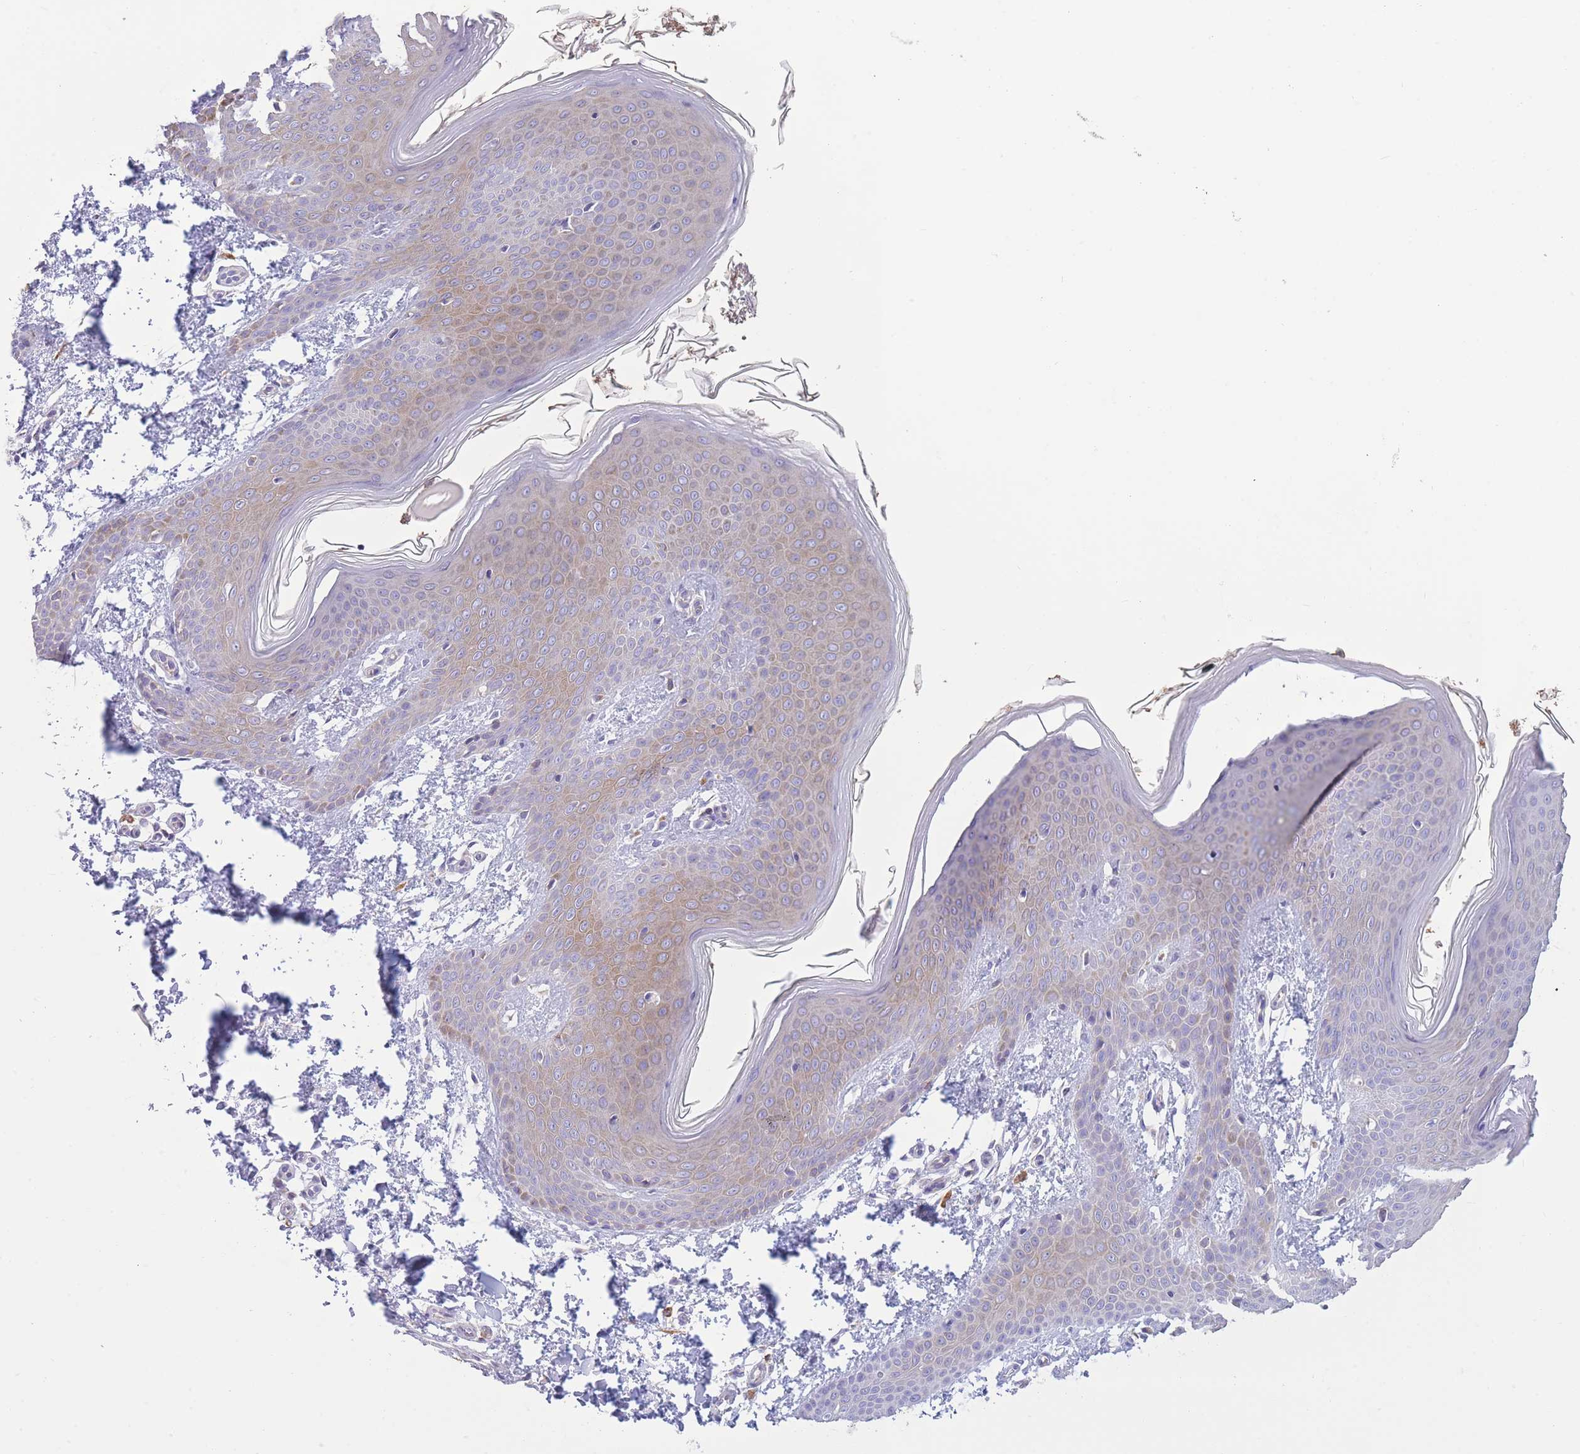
{"staining": {"intensity": "negative", "quantity": "none", "location": "none"}, "tissue": "skin", "cell_type": "Fibroblasts", "image_type": "normal", "snomed": [{"axis": "morphology", "description": "Normal tissue, NOS"}, {"axis": "topography", "description": "Skin"}], "caption": "Fibroblasts show no significant protein expression in benign skin. The staining is performed using DAB (3,3'-diaminobenzidine) brown chromogen with nuclei counter-stained in using hematoxylin.", "gene": "PDHA1", "patient": {"sex": "male", "age": 36}}